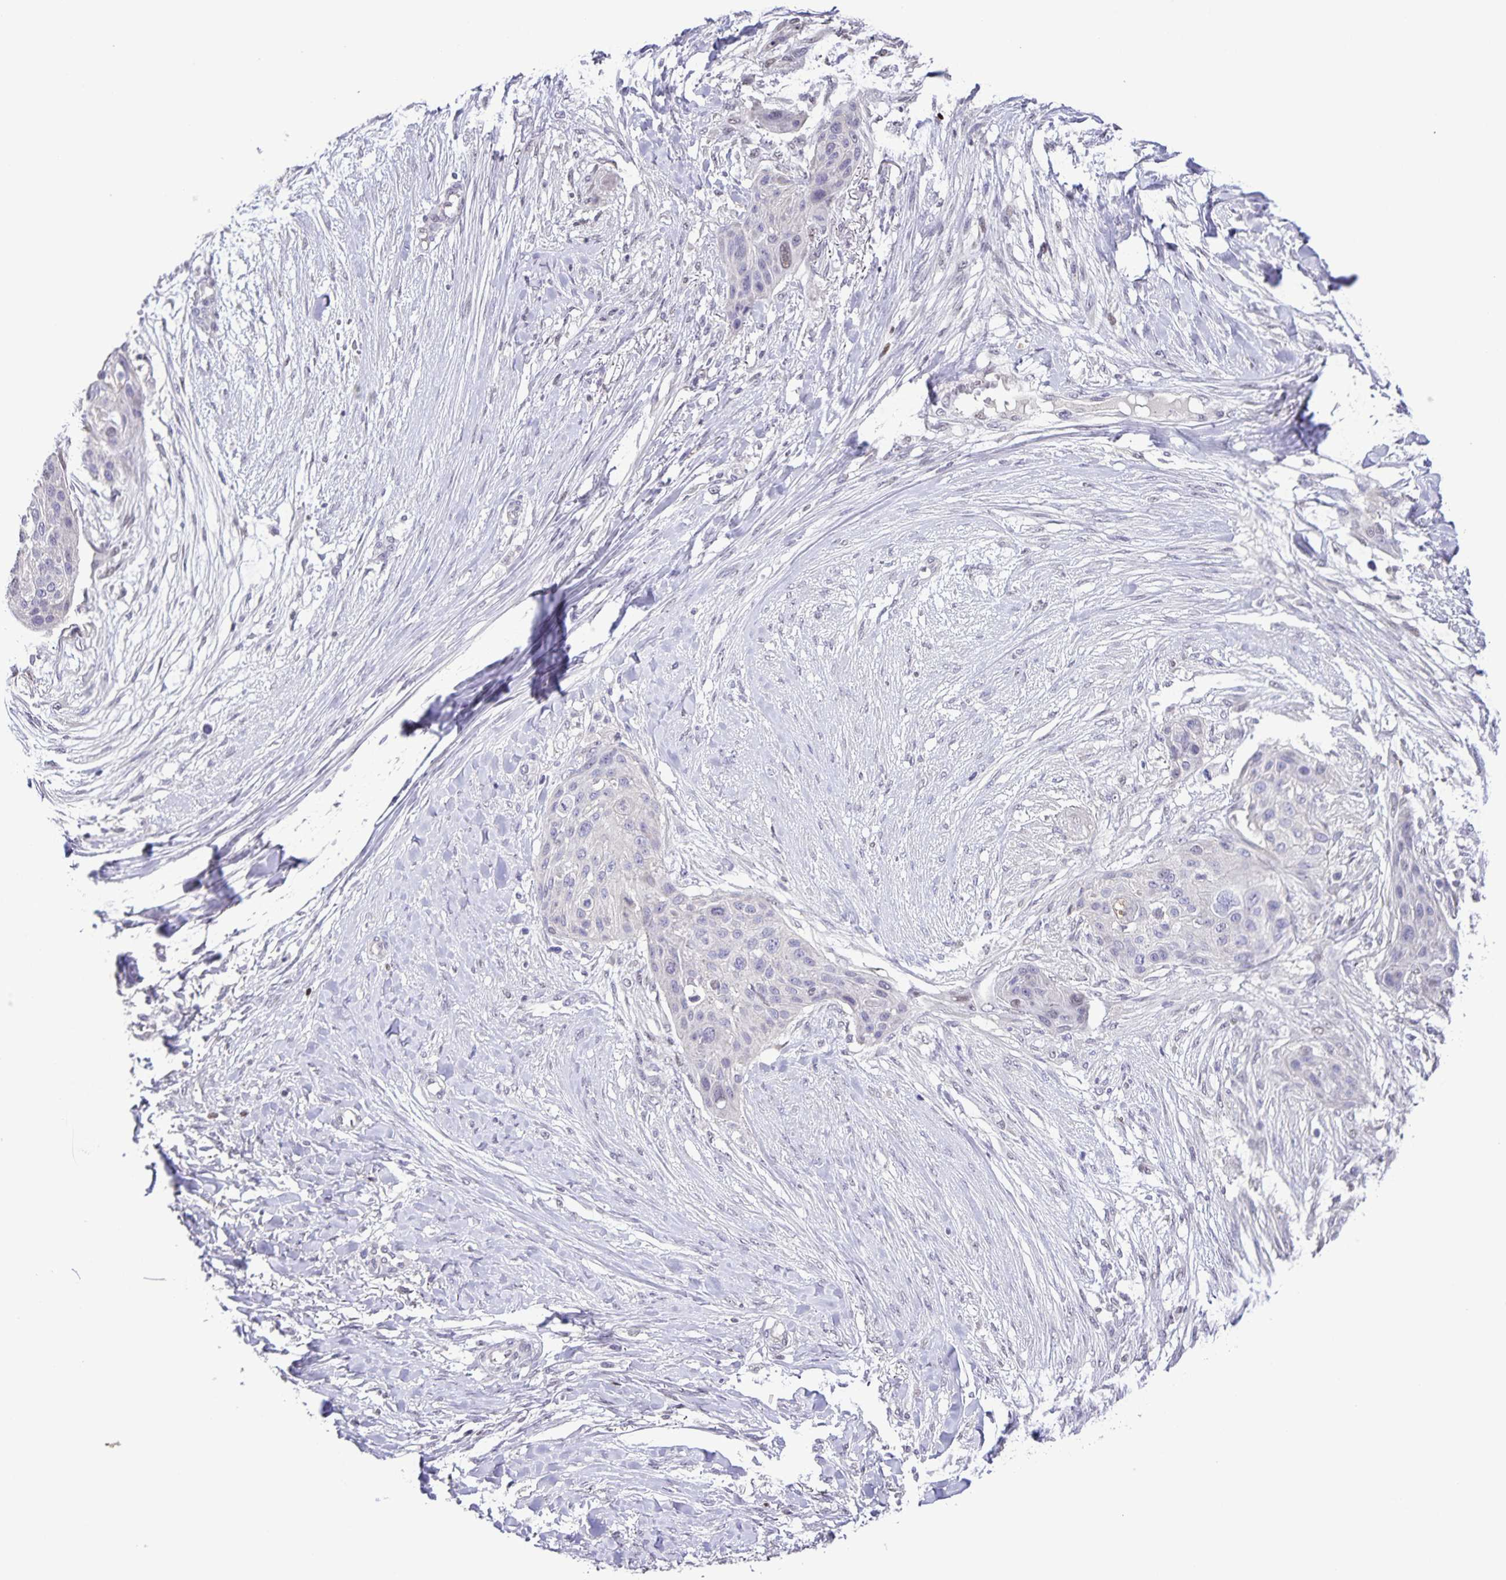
{"staining": {"intensity": "negative", "quantity": "none", "location": "none"}, "tissue": "skin cancer", "cell_type": "Tumor cells", "image_type": "cancer", "snomed": [{"axis": "morphology", "description": "Squamous cell carcinoma, NOS"}, {"axis": "topography", "description": "Skin"}], "caption": "There is no significant positivity in tumor cells of skin cancer.", "gene": "ONECUT2", "patient": {"sex": "female", "age": 87}}